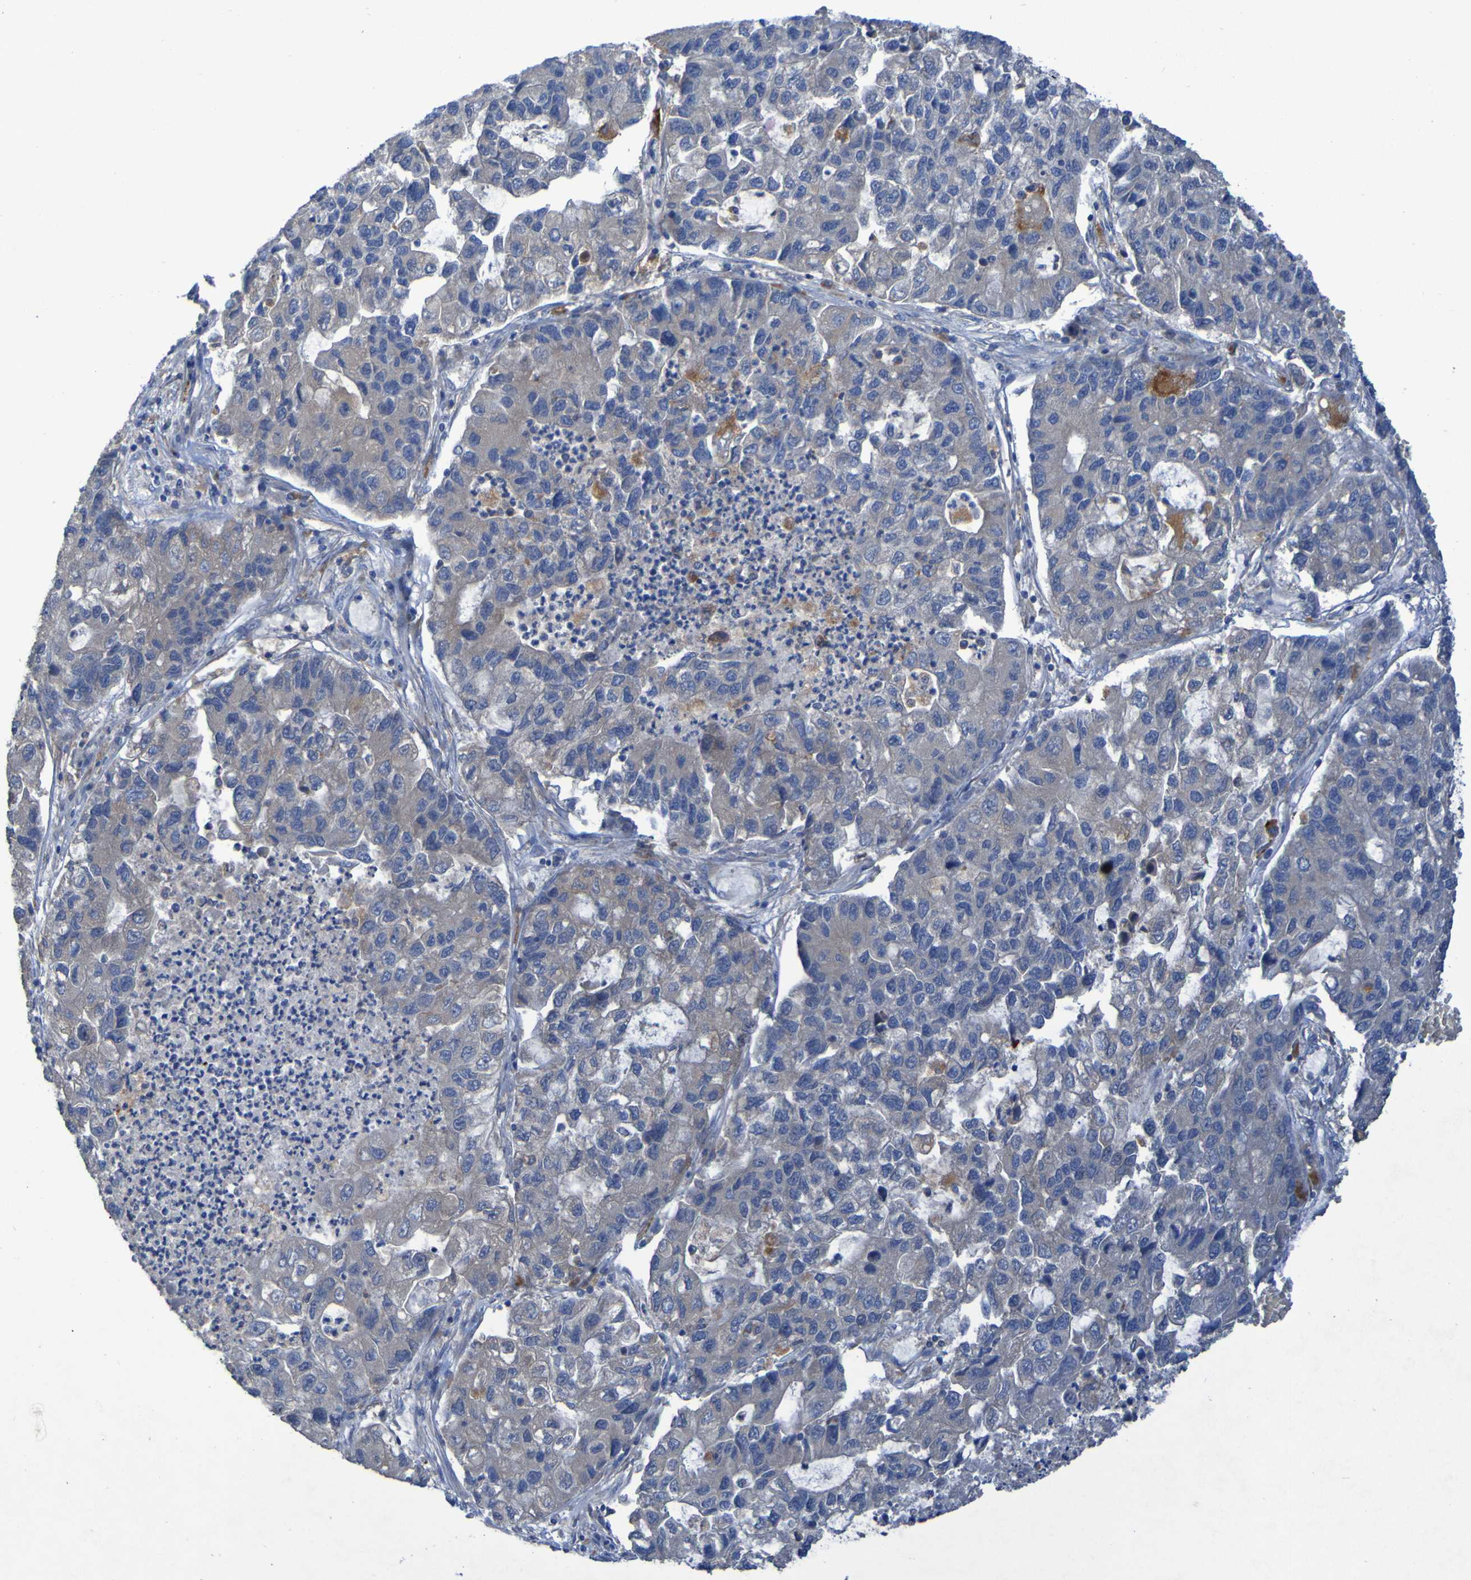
{"staining": {"intensity": "weak", "quantity": "<25%", "location": "cytoplasmic/membranous"}, "tissue": "lung cancer", "cell_type": "Tumor cells", "image_type": "cancer", "snomed": [{"axis": "morphology", "description": "Adenocarcinoma, NOS"}, {"axis": "topography", "description": "Lung"}], "caption": "Tumor cells are negative for brown protein staining in lung adenocarcinoma.", "gene": "ARHGEF16", "patient": {"sex": "female", "age": 51}}